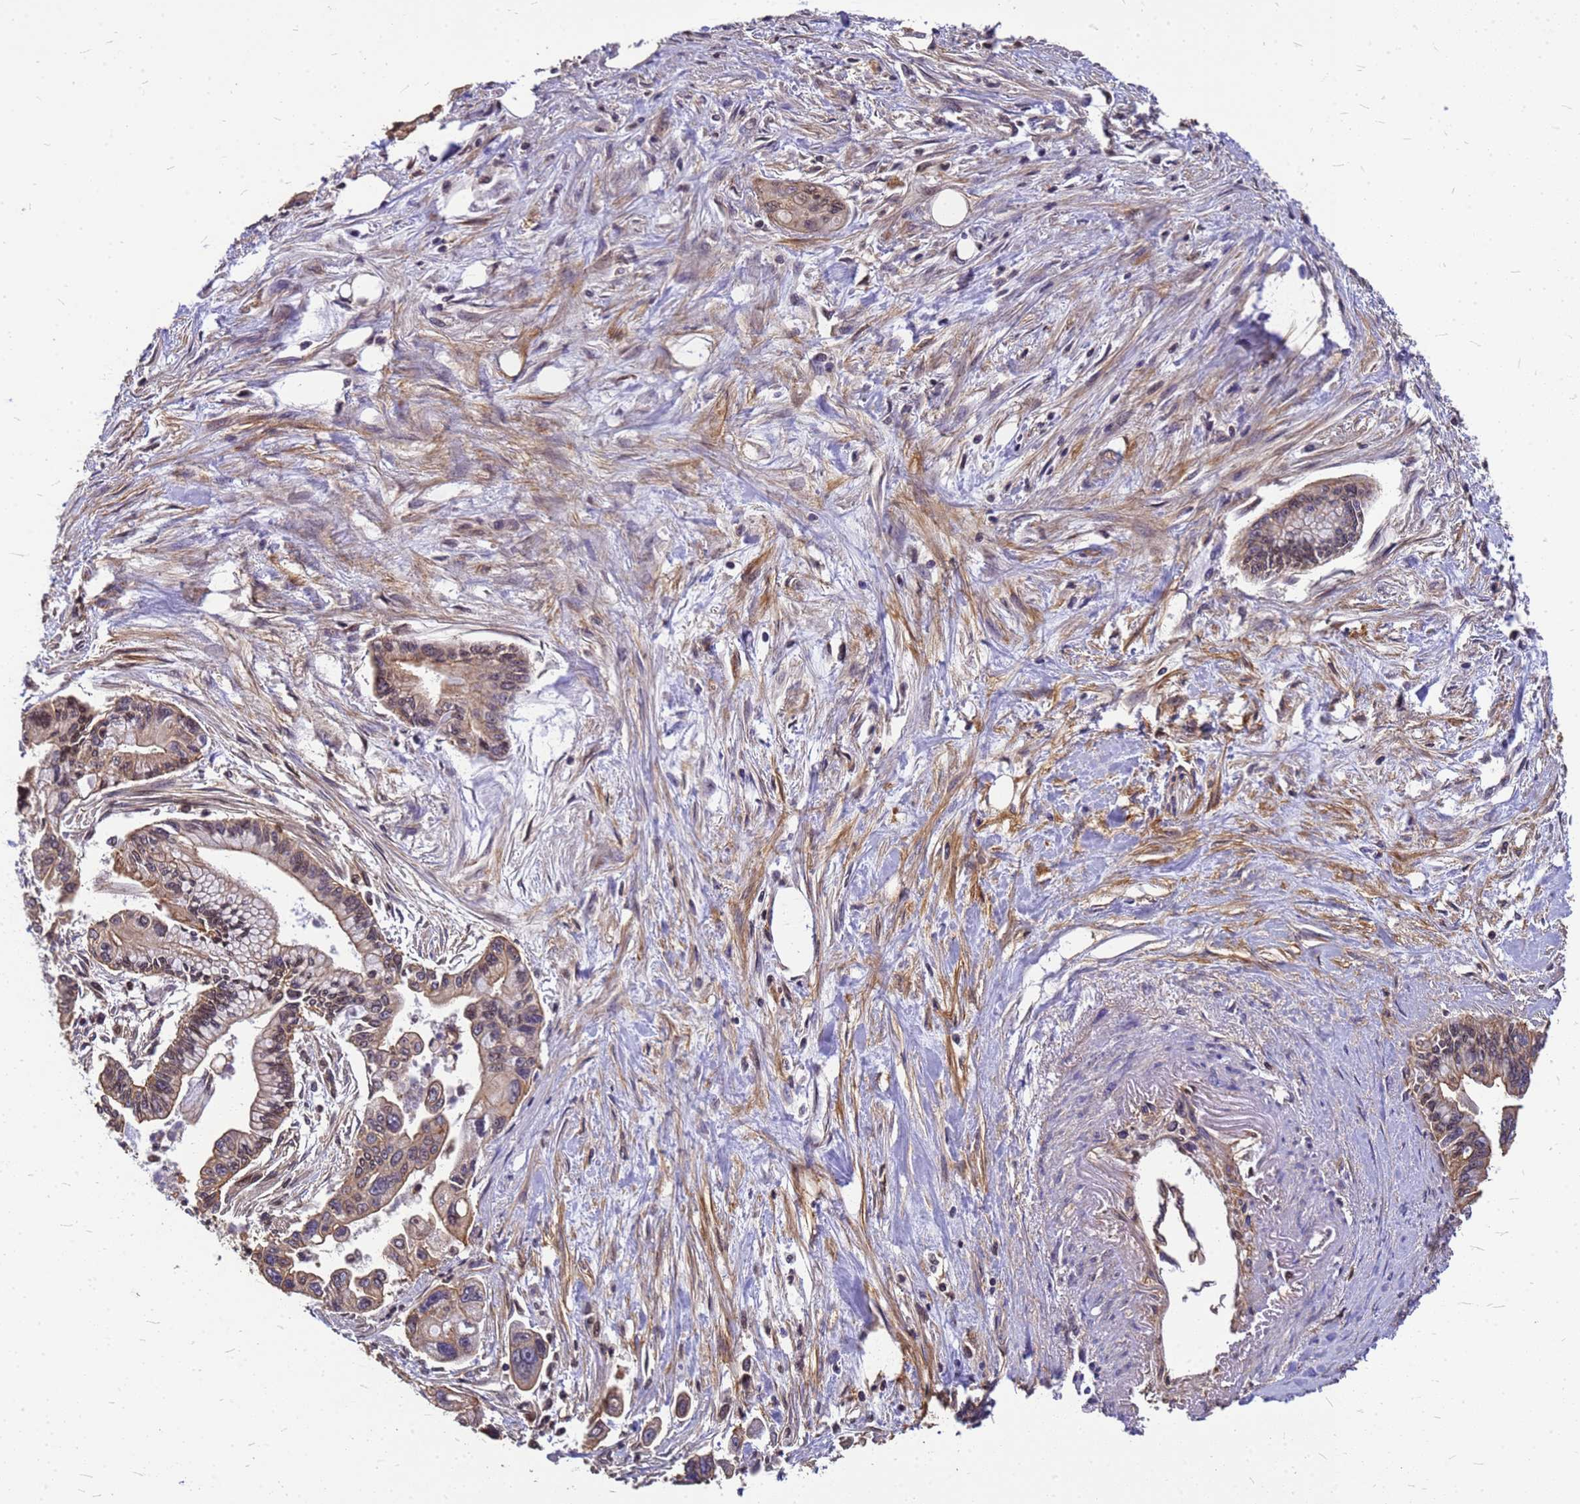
{"staining": {"intensity": "moderate", "quantity": "25%-75%", "location": "cytoplasmic/membranous"}, "tissue": "pancreatic cancer", "cell_type": "Tumor cells", "image_type": "cancer", "snomed": [{"axis": "morphology", "description": "Adenocarcinoma, NOS"}, {"axis": "topography", "description": "Pancreas"}], "caption": "The micrograph shows immunohistochemical staining of adenocarcinoma (pancreatic). There is moderate cytoplasmic/membranous expression is present in about 25%-75% of tumor cells.", "gene": "C1orf35", "patient": {"sex": "male", "age": 70}}